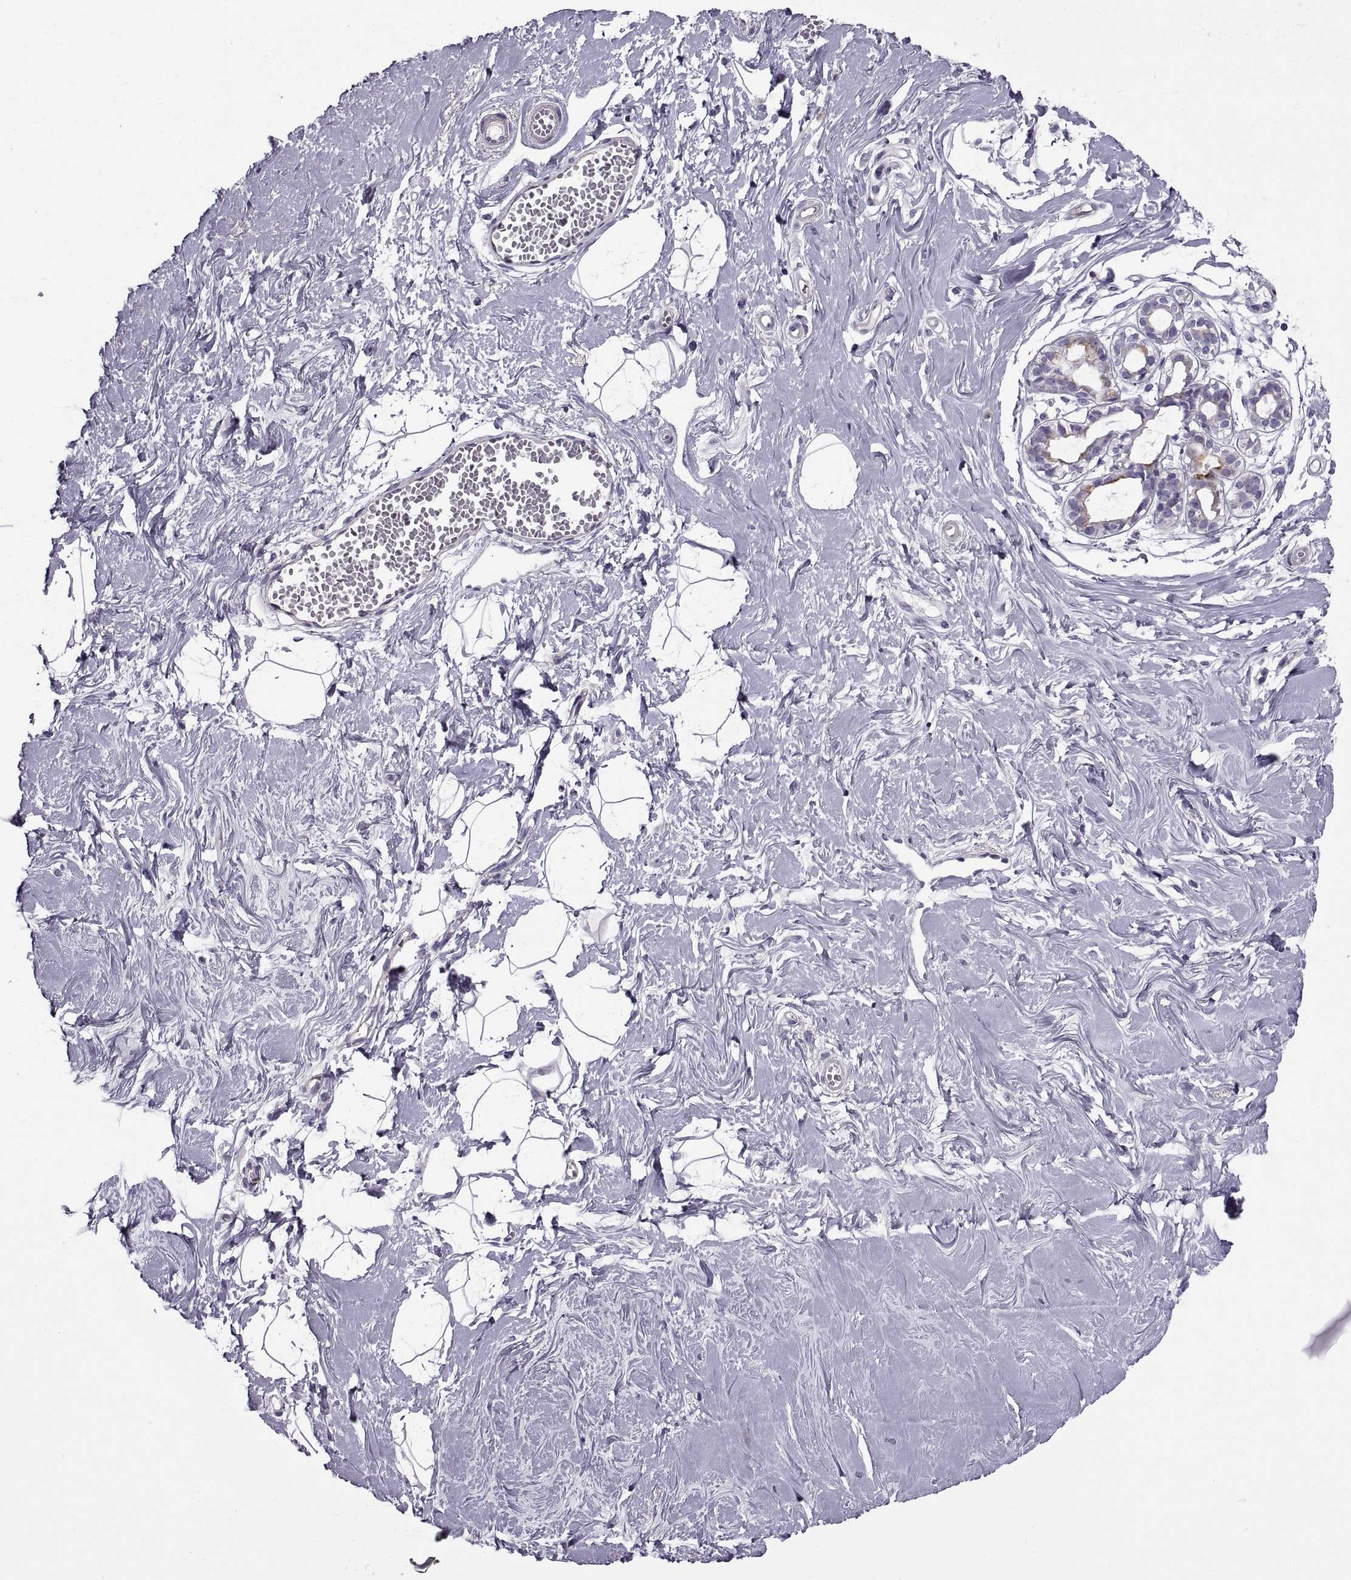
{"staining": {"intensity": "negative", "quantity": "none", "location": "none"}, "tissue": "breast", "cell_type": "Adipocytes", "image_type": "normal", "snomed": [{"axis": "morphology", "description": "Normal tissue, NOS"}, {"axis": "topography", "description": "Breast"}], "caption": "The immunohistochemistry histopathology image has no significant staining in adipocytes of breast. The staining is performed using DAB brown chromogen with nuclei counter-stained in using hematoxylin.", "gene": "CALCR", "patient": {"sex": "female", "age": 49}}